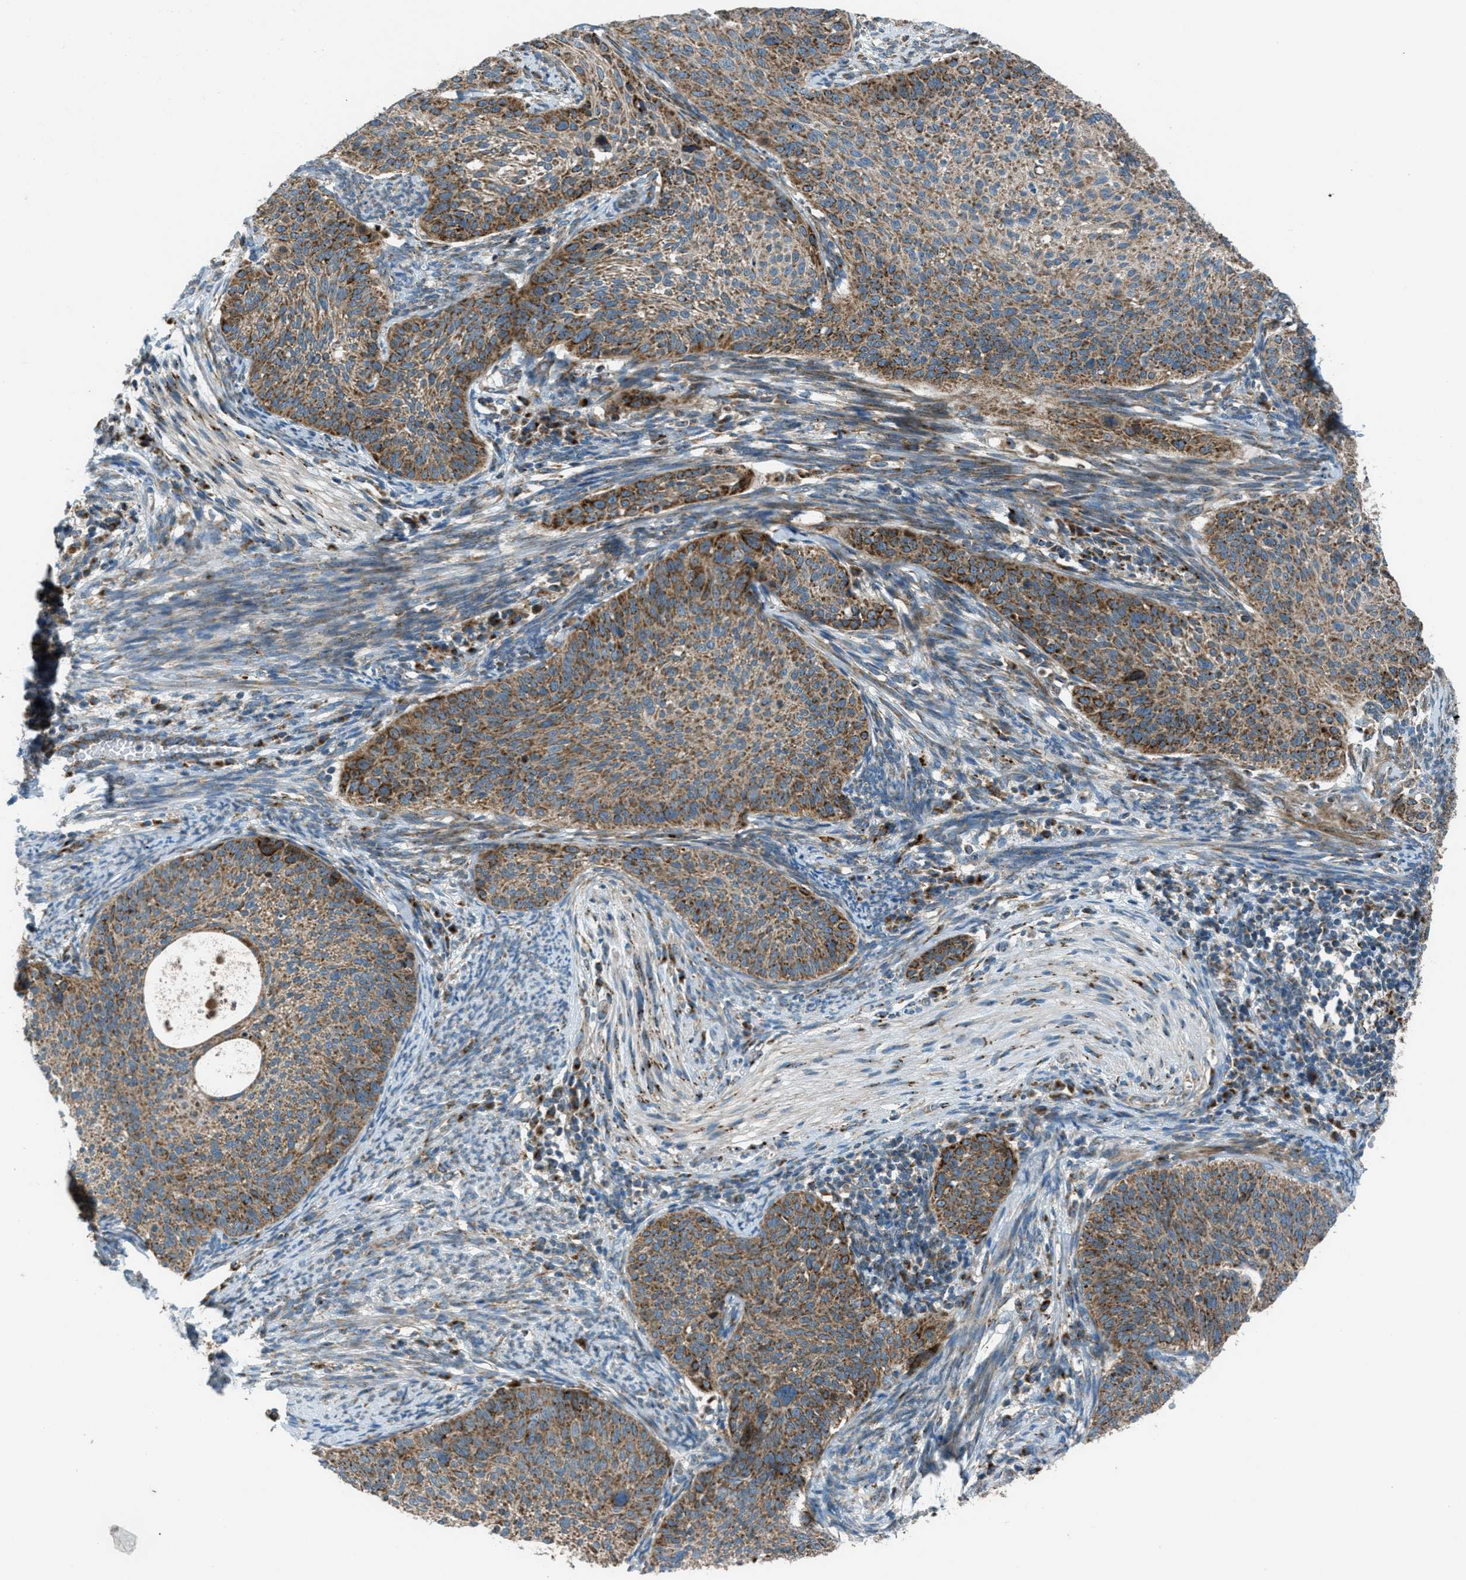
{"staining": {"intensity": "moderate", "quantity": ">75%", "location": "cytoplasmic/membranous"}, "tissue": "cervical cancer", "cell_type": "Tumor cells", "image_type": "cancer", "snomed": [{"axis": "morphology", "description": "Squamous cell carcinoma, NOS"}, {"axis": "topography", "description": "Cervix"}], "caption": "Immunohistochemistry histopathology image of human cervical cancer (squamous cell carcinoma) stained for a protein (brown), which shows medium levels of moderate cytoplasmic/membranous positivity in approximately >75% of tumor cells.", "gene": "BCKDK", "patient": {"sex": "female", "age": 70}}